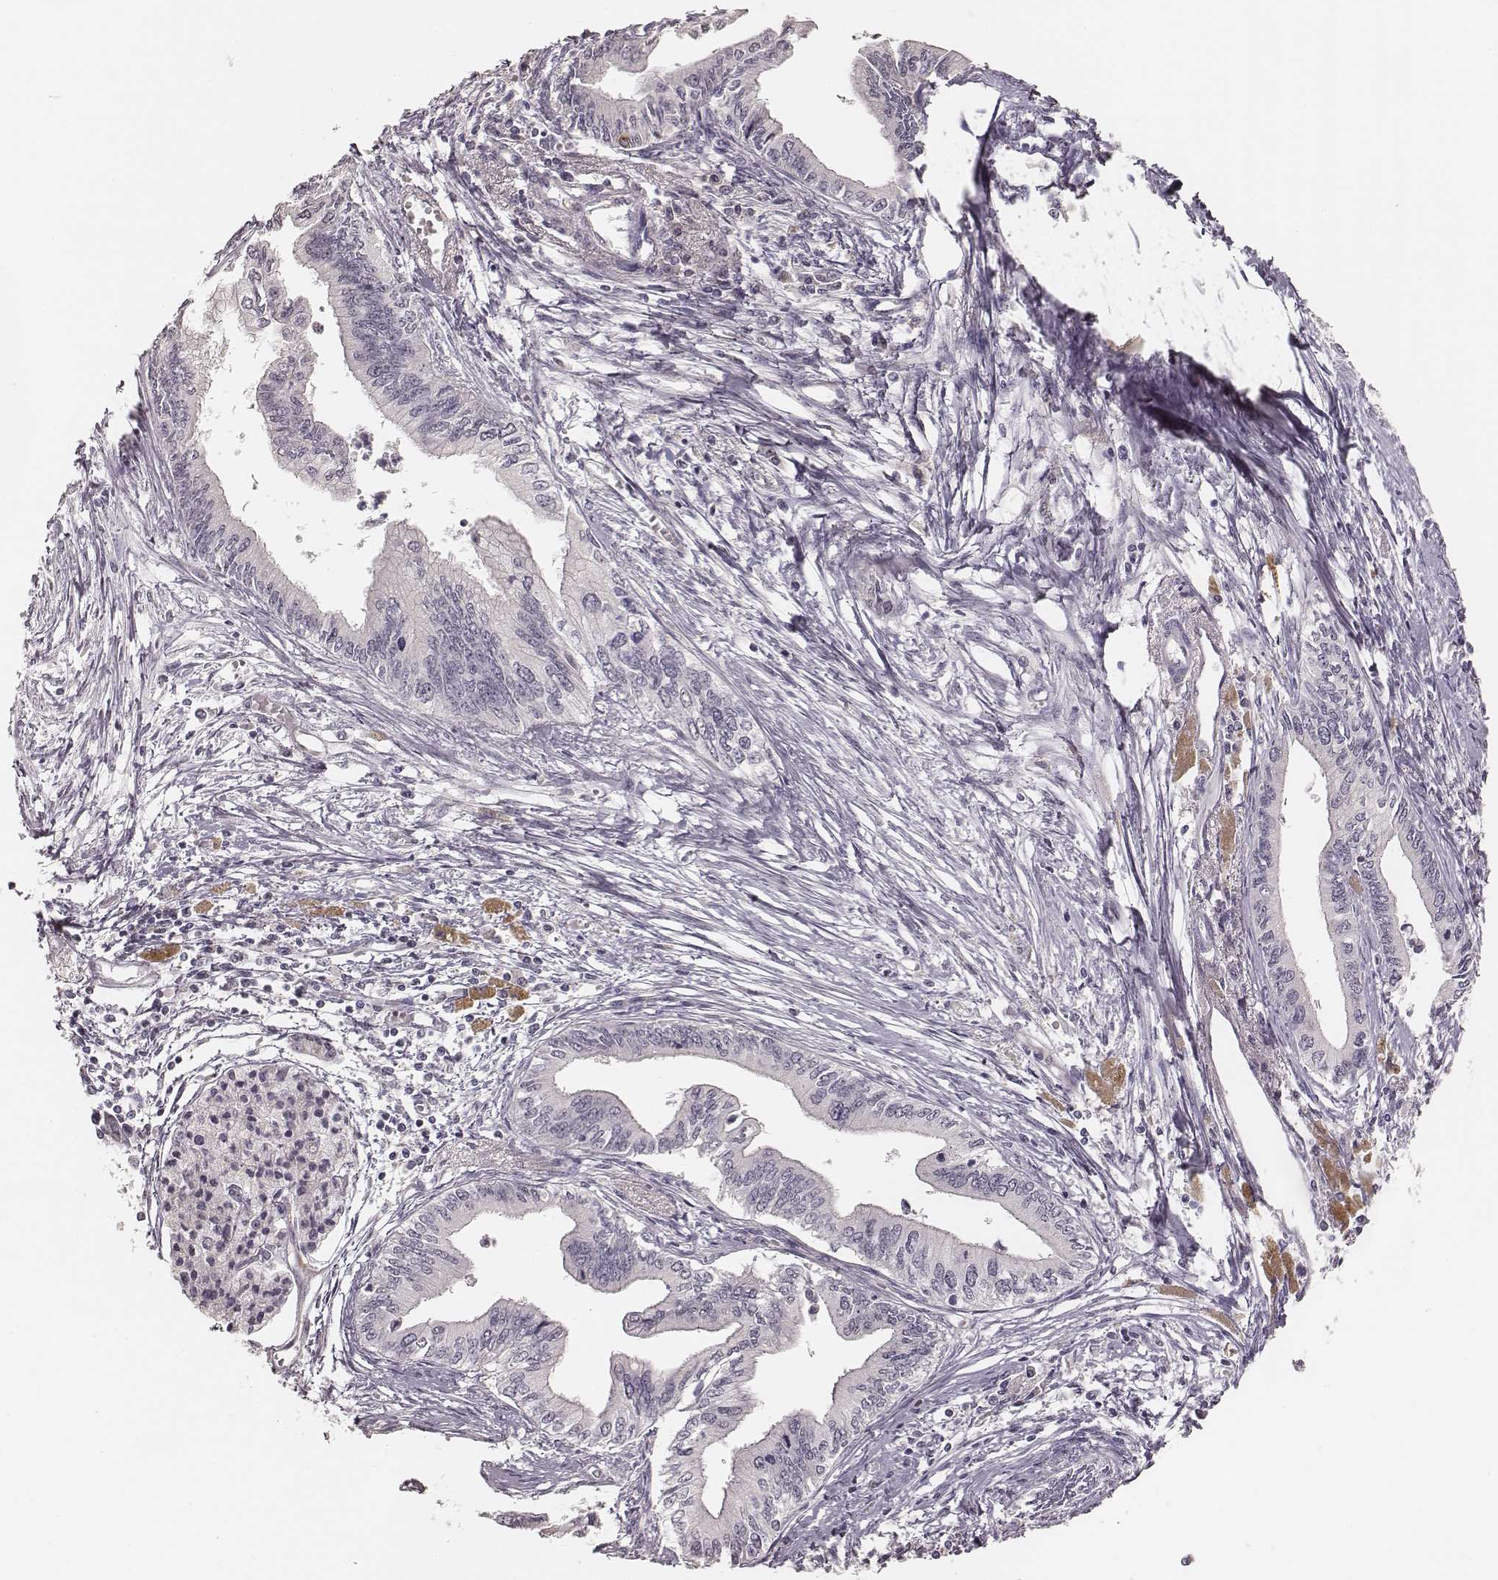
{"staining": {"intensity": "negative", "quantity": "none", "location": "none"}, "tissue": "pancreatic cancer", "cell_type": "Tumor cells", "image_type": "cancer", "snomed": [{"axis": "morphology", "description": "Adenocarcinoma, NOS"}, {"axis": "topography", "description": "Pancreas"}], "caption": "This is a micrograph of immunohistochemistry (IHC) staining of pancreatic adenocarcinoma, which shows no staining in tumor cells.", "gene": "LY6K", "patient": {"sex": "female", "age": 61}}